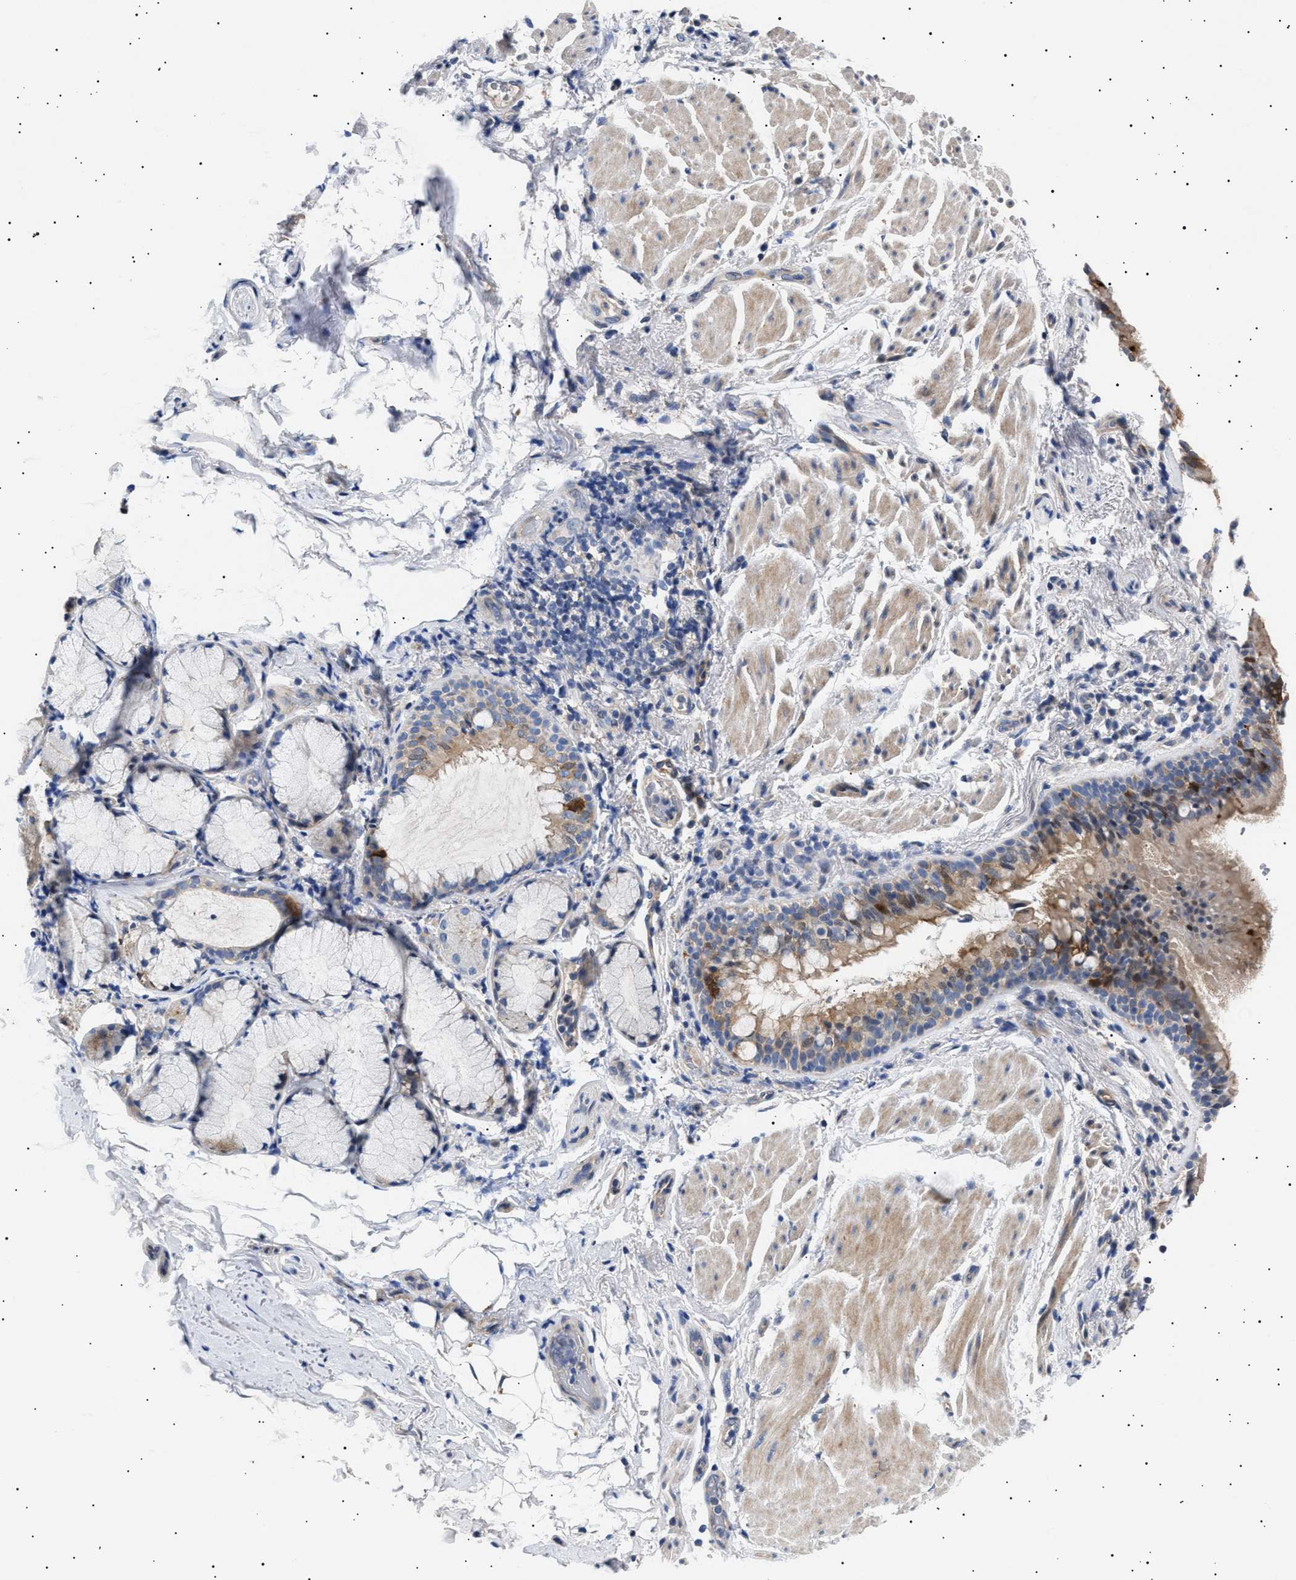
{"staining": {"intensity": "moderate", "quantity": "<25%", "location": "cytoplasmic/membranous"}, "tissue": "bronchus", "cell_type": "Respiratory epithelial cells", "image_type": "normal", "snomed": [{"axis": "morphology", "description": "Normal tissue, NOS"}, {"axis": "morphology", "description": "Inflammation, NOS"}, {"axis": "topography", "description": "Cartilage tissue"}, {"axis": "topography", "description": "Bronchus"}], "caption": "This is a photomicrograph of IHC staining of normal bronchus, which shows moderate positivity in the cytoplasmic/membranous of respiratory epithelial cells.", "gene": "HEMGN", "patient": {"sex": "male", "age": 77}}